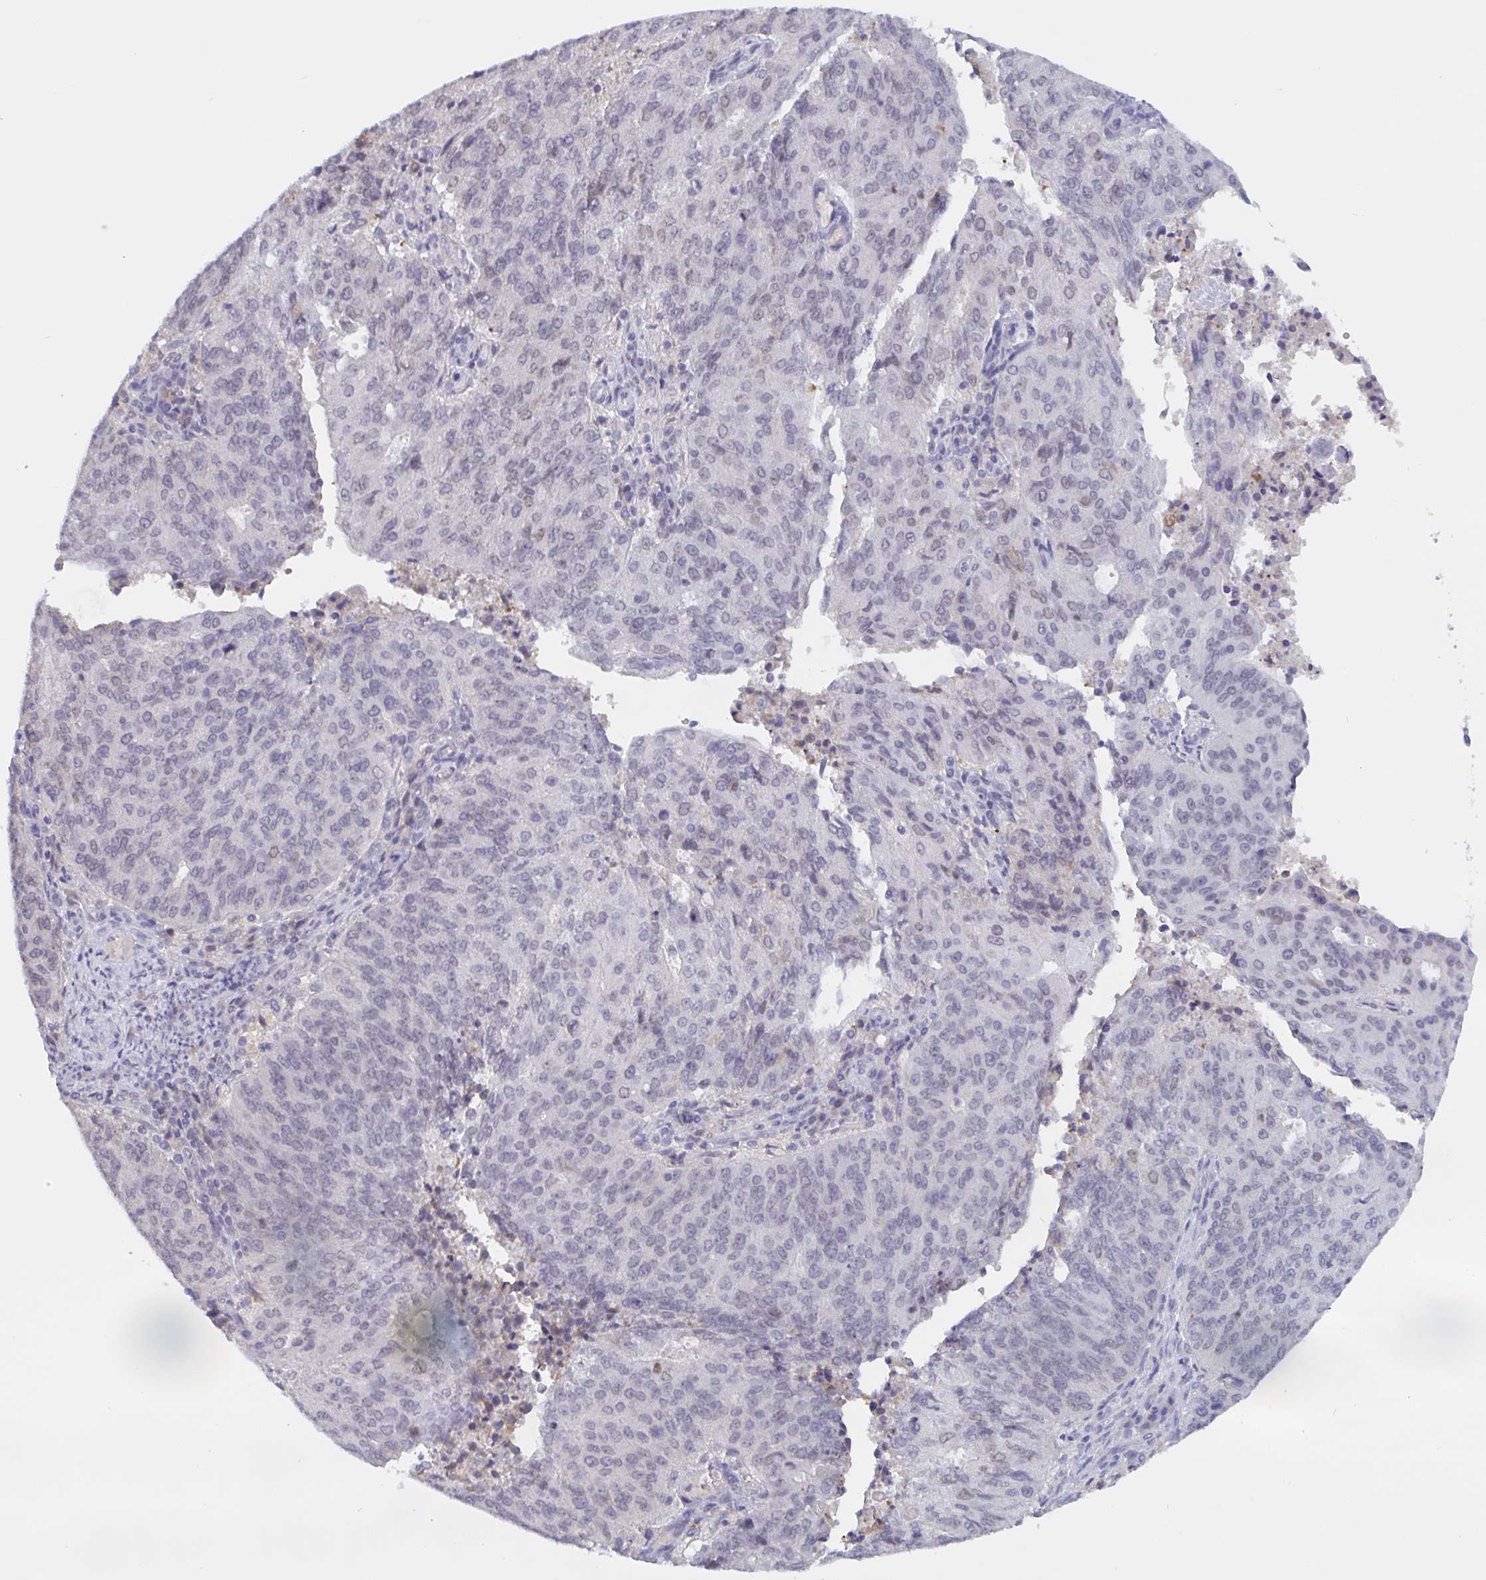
{"staining": {"intensity": "negative", "quantity": "none", "location": "none"}, "tissue": "endometrial cancer", "cell_type": "Tumor cells", "image_type": "cancer", "snomed": [{"axis": "morphology", "description": "Adenocarcinoma, NOS"}, {"axis": "topography", "description": "Endometrium"}], "caption": "An immunohistochemistry (IHC) photomicrograph of endometrial adenocarcinoma is shown. There is no staining in tumor cells of endometrial adenocarcinoma. (Brightfield microscopy of DAB IHC at high magnification).", "gene": "SERPINB13", "patient": {"sex": "female", "age": 82}}